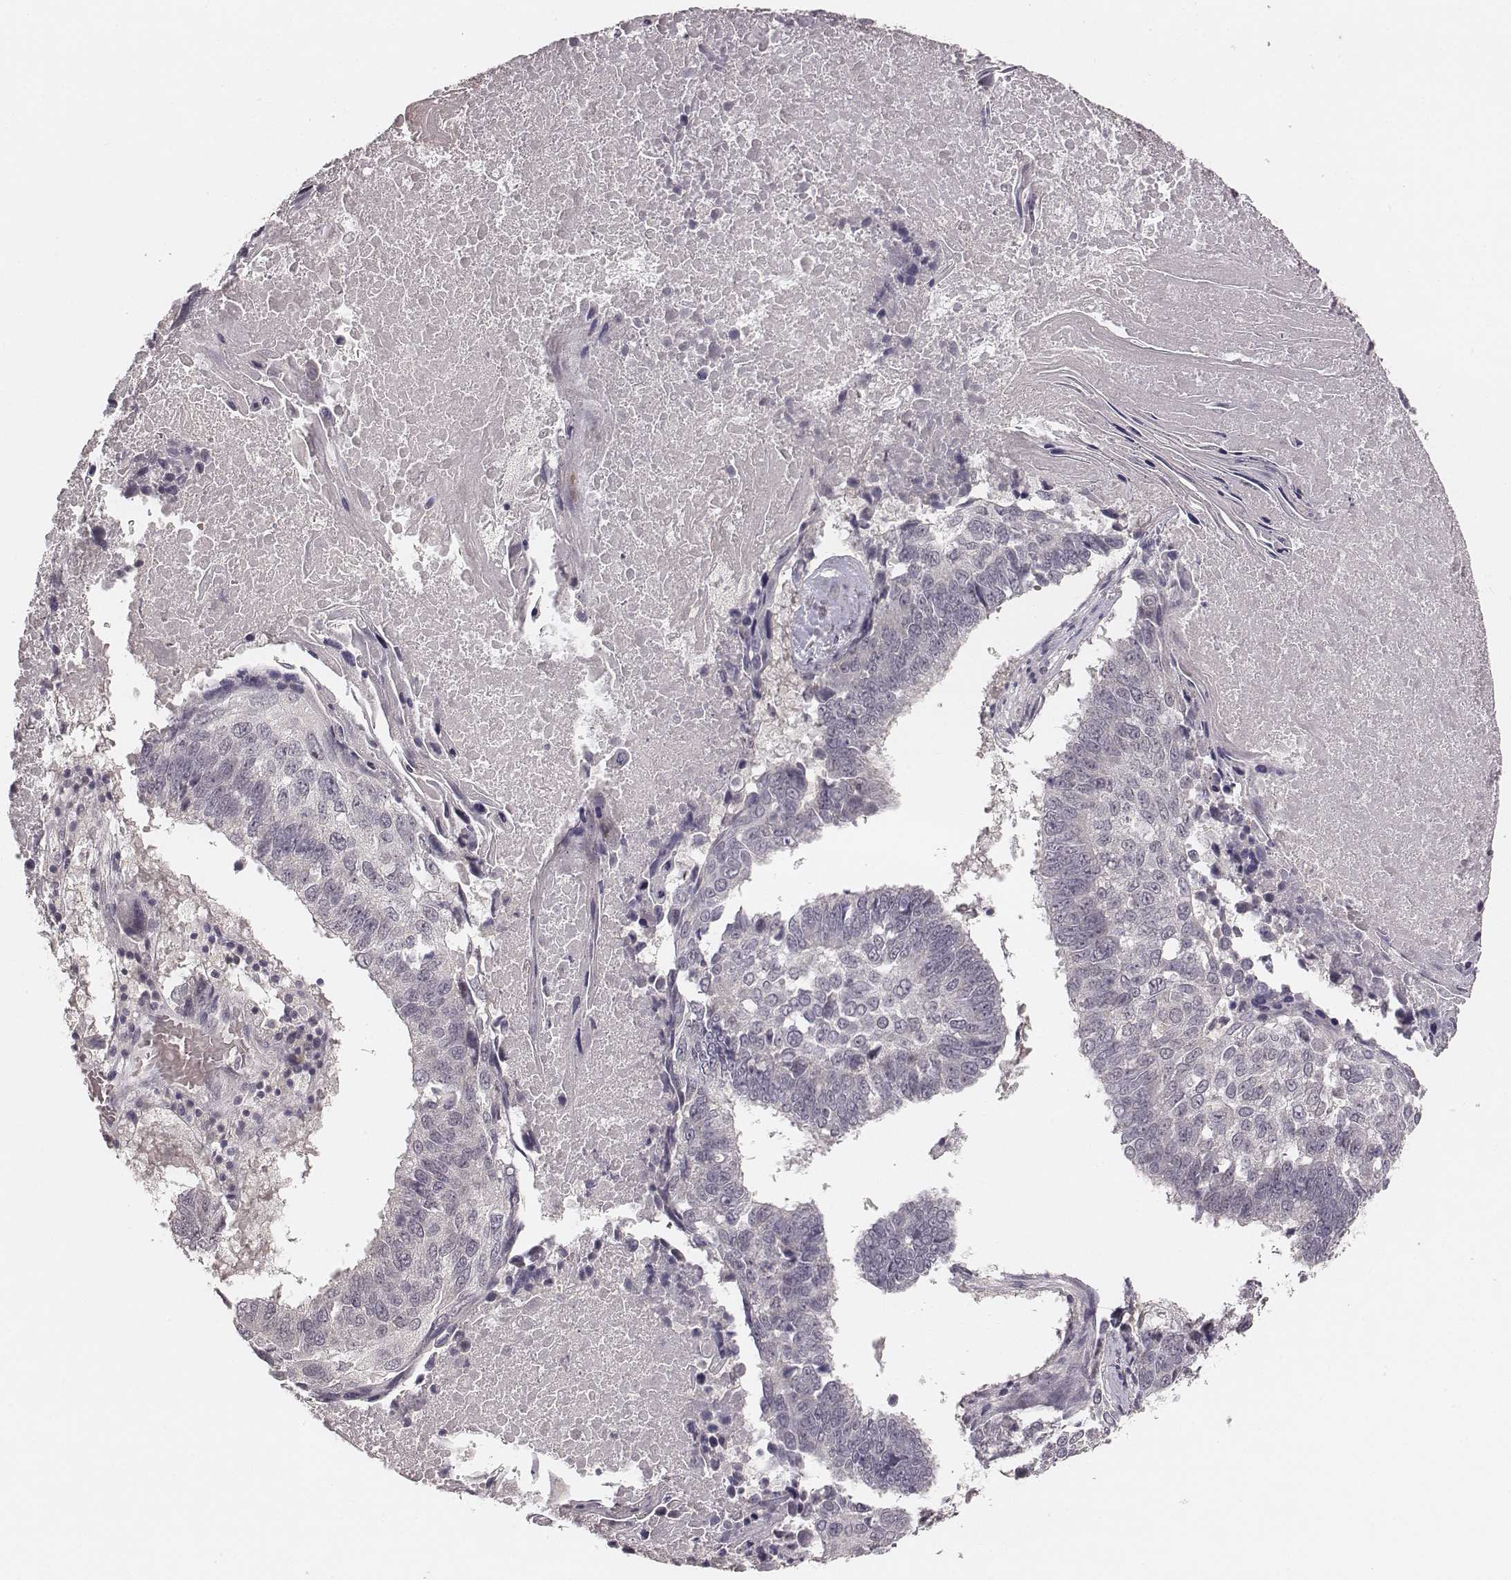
{"staining": {"intensity": "negative", "quantity": "none", "location": "none"}, "tissue": "lung cancer", "cell_type": "Tumor cells", "image_type": "cancer", "snomed": [{"axis": "morphology", "description": "Squamous cell carcinoma, NOS"}, {"axis": "topography", "description": "Lung"}], "caption": "Tumor cells are negative for protein expression in human lung squamous cell carcinoma.", "gene": "LY6K", "patient": {"sex": "male", "age": 73}}